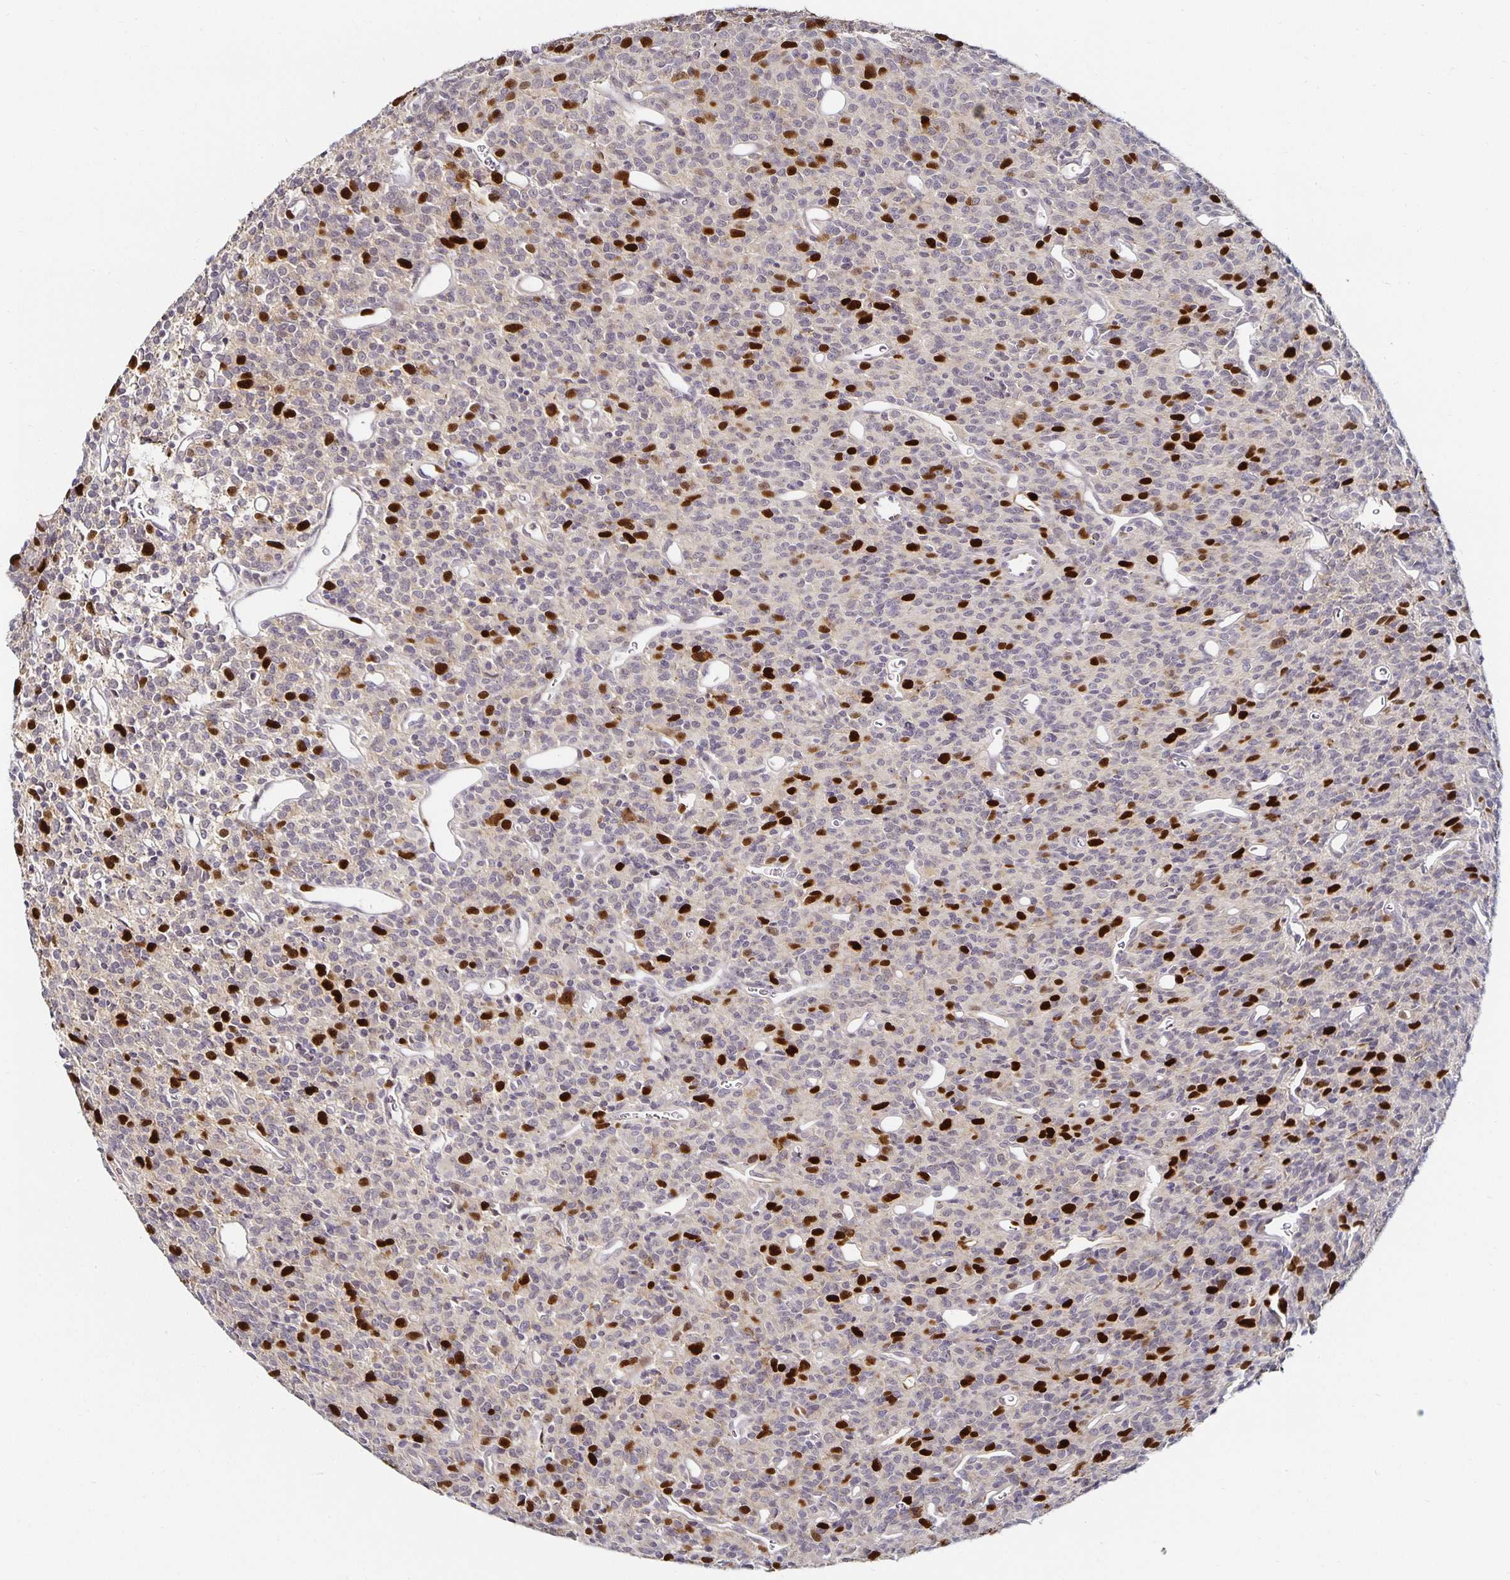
{"staining": {"intensity": "strong", "quantity": "<25%", "location": "nuclear"}, "tissue": "glioma", "cell_type": "Tumor cells", "image_type": "cancer", "snomed": [{"axis": "morphology", "description": "Glioma, malignant, High grade"}, {"axis": "topography", "description": "Brain"}], "caption": "Immunohistochemical staining of human glioma reveals medium levels of strong nuclear protein expression in approximately <25% of tumor cells.", "gene": "ANLN", "patient": {"sex": "male", "age": 76}}